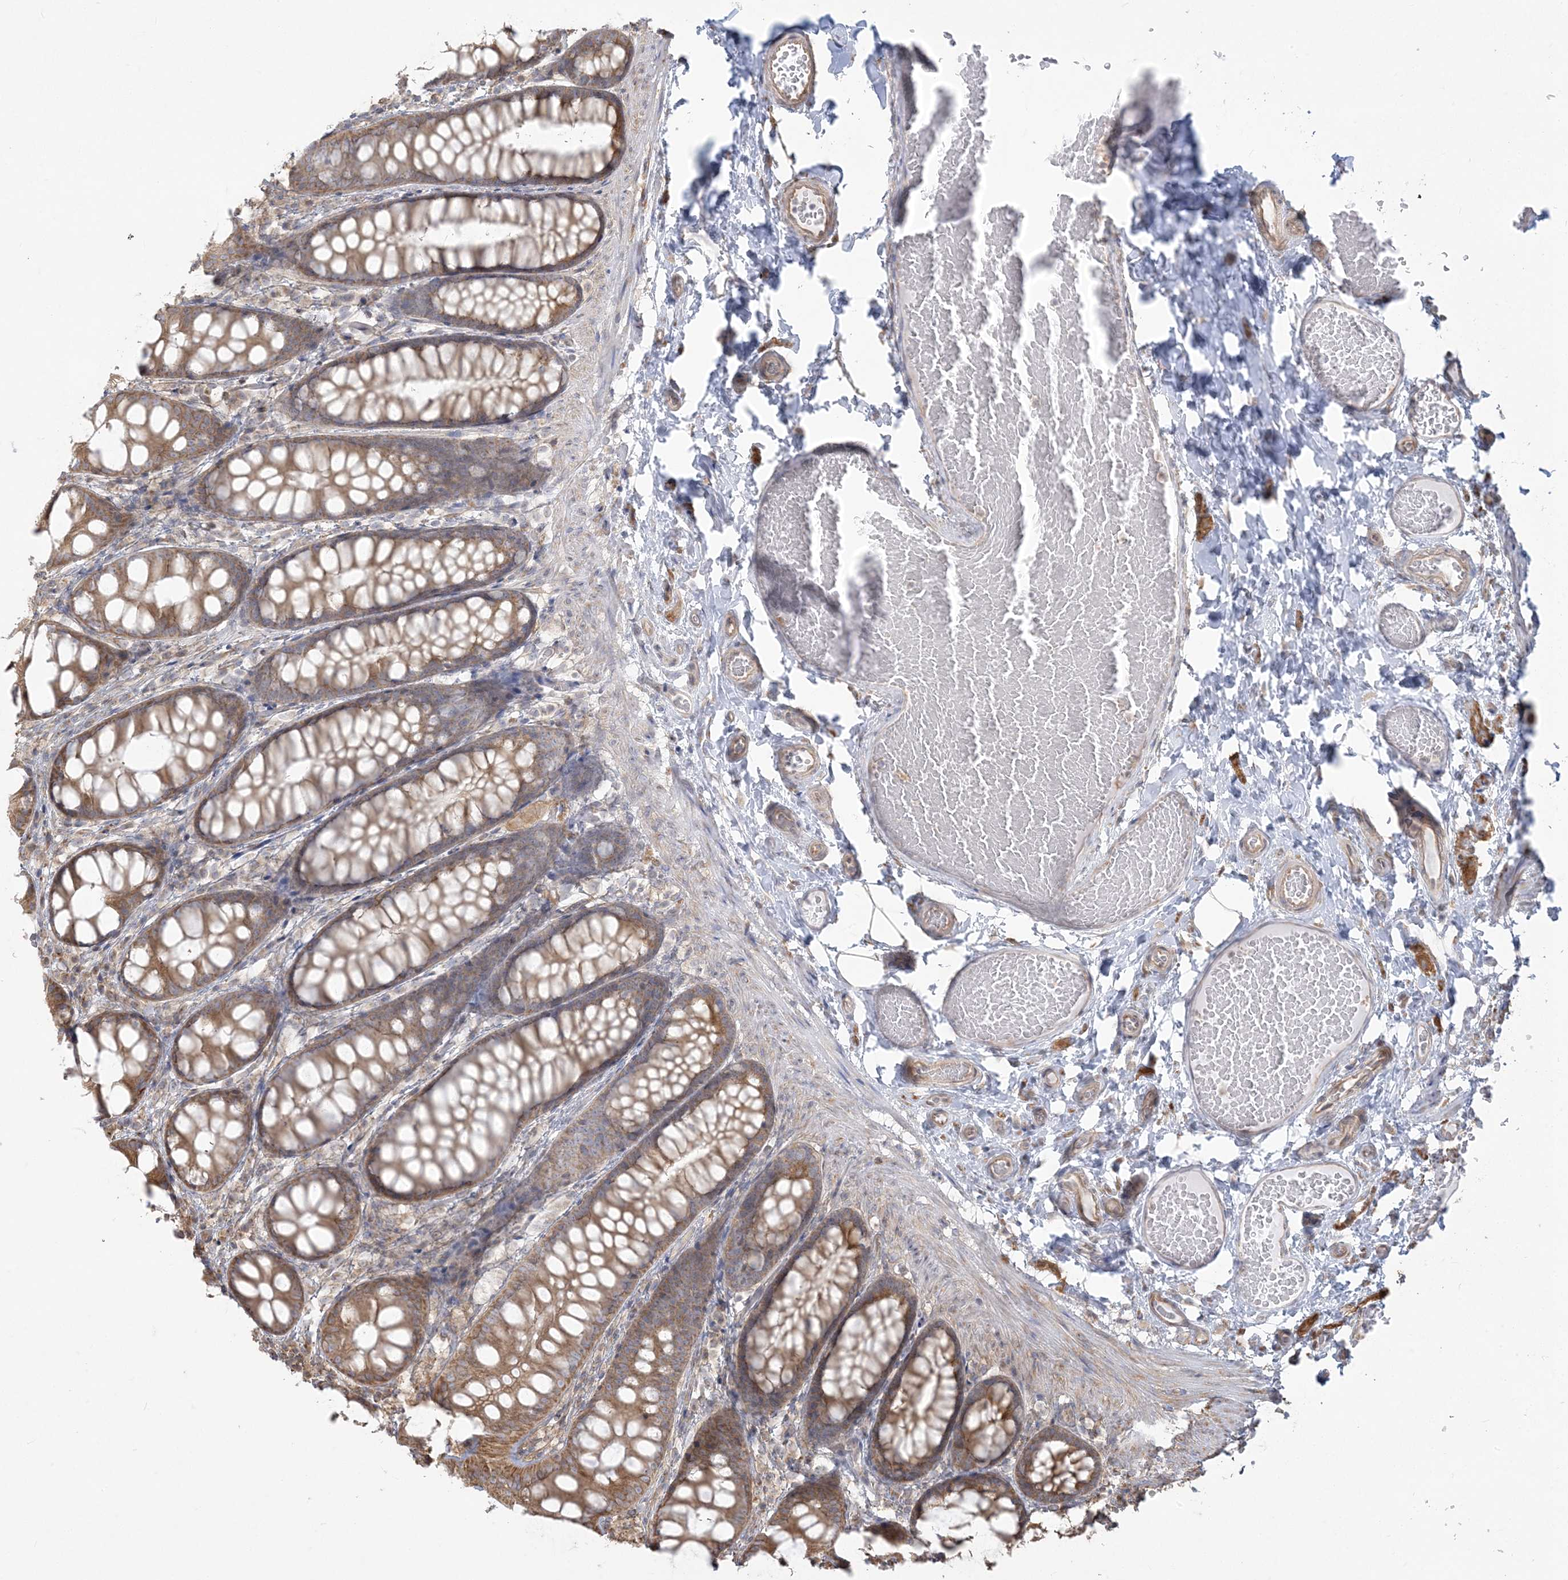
{"staining": {"intensity": "moderate", "quantity": ">75%", "location": "cytoplasmic/membranous"}, "tissue": "colon", "cell_type": "Endothelial cells", "image_type": "normal", "snomed": [{"axis": "morphology", "description": "Normal tissue, NOS"}, {"axis": "topography", "description": "Colon"}], "caption": "High-power microscopy captured an IHC histopathology image of unremarkable colon, revealing moderate cytoplasmic/membranous positivity in about >75% of endothelial cells.", "gene": "ZC3H6", "patient": {"sex": "male", "age": 47}}